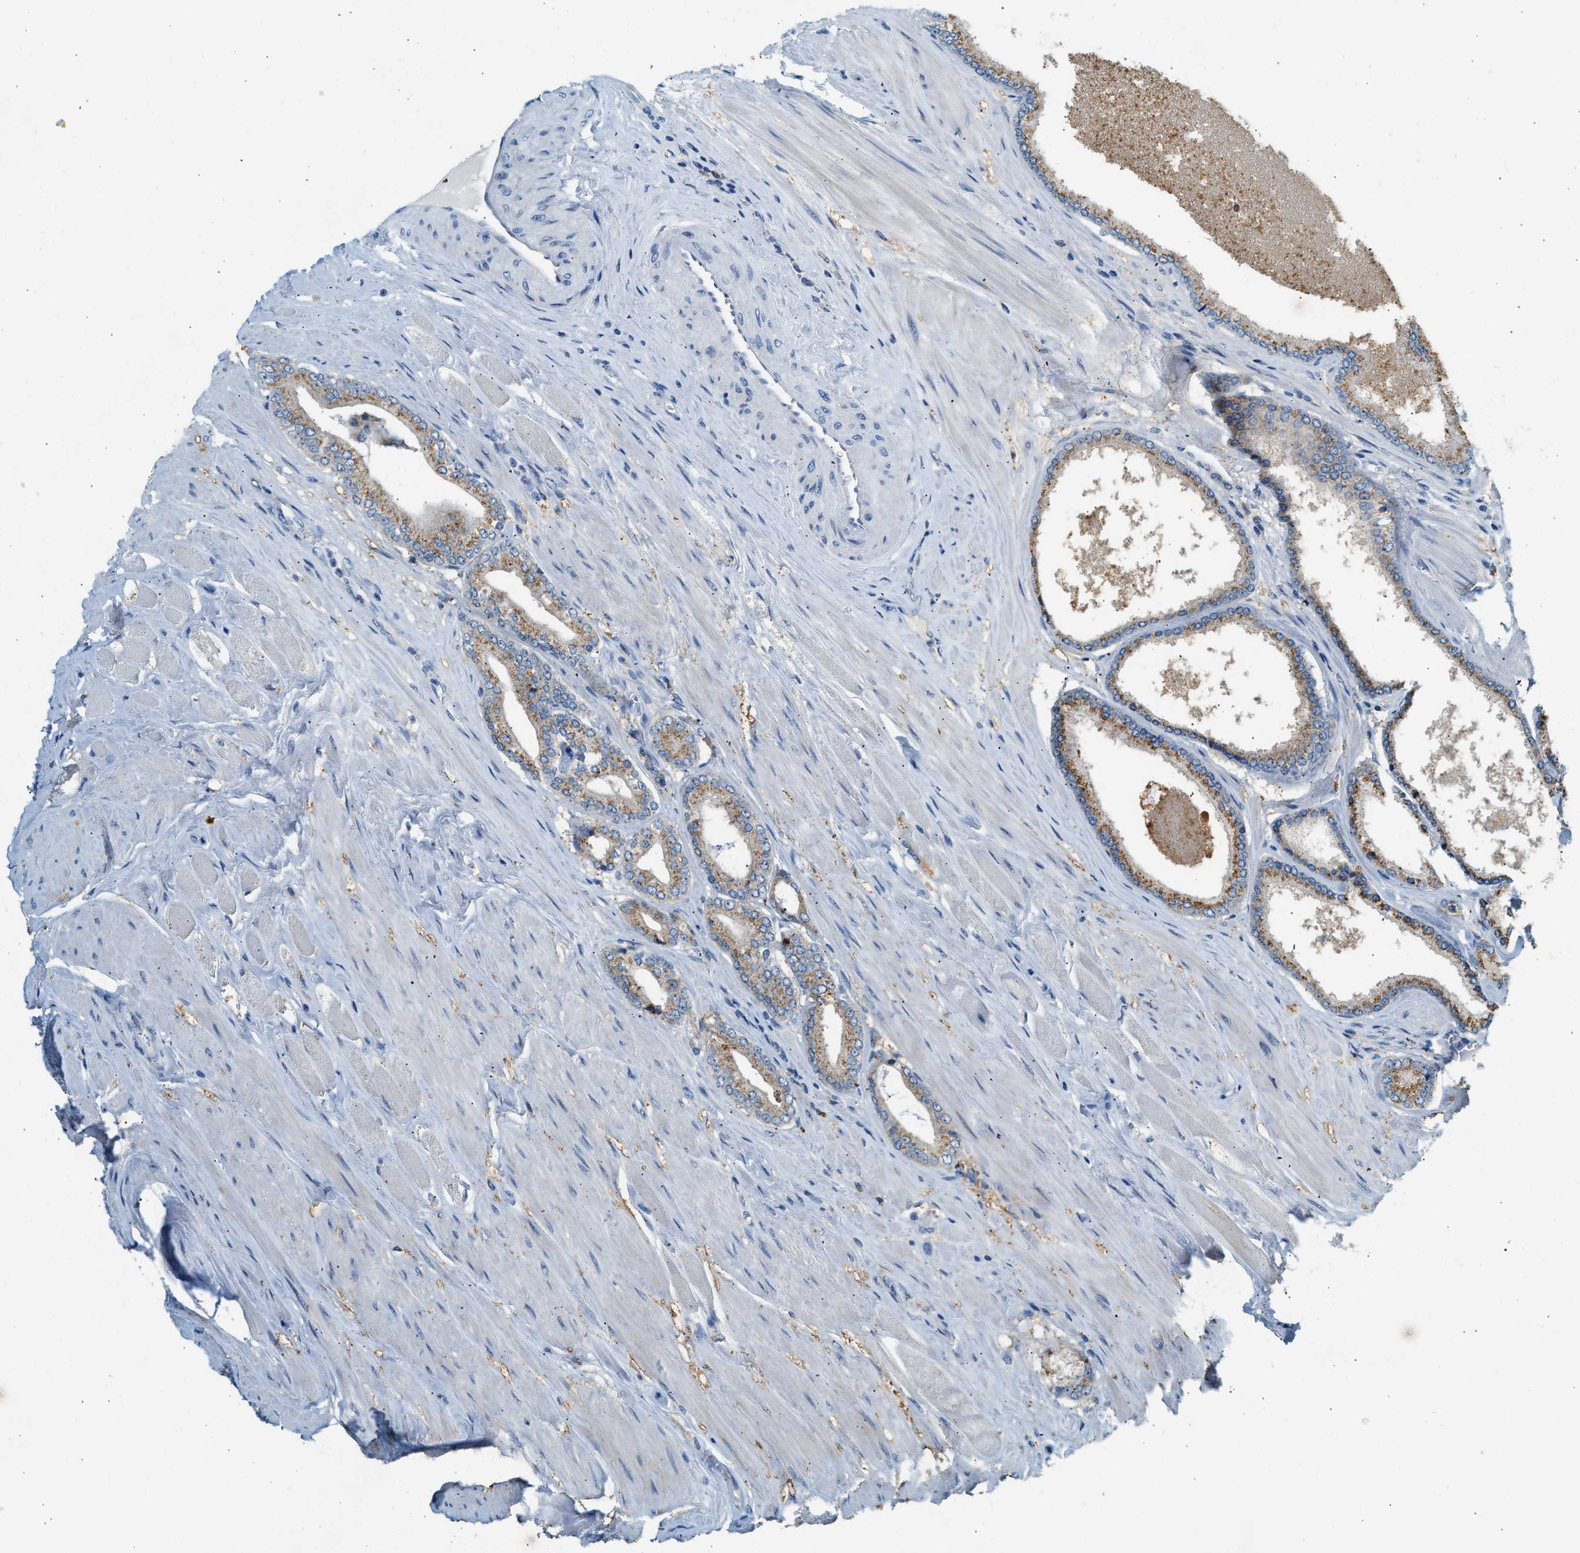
{"staining": {"intensity": "moderate", "quantity": ">75%", "location": "cytoplasmic/membranous"}, "tissue": "prostate cancer", "cell_type": "Tumor cells", "image_type": "cancer", "snomed": [{"axis": "morphology", "description": "Adenocarcinoma, High grade"}, {"axis": "topography", "description": "Prostate"}], "caption": "This is a histology image of immunohistochemistry staining of prostate cancer, which shows moderate positivity in the cytoplasmic/membranous of tumor cells.", "gene": "CTSB", "patient": {"sex": "male", "age": 61}}